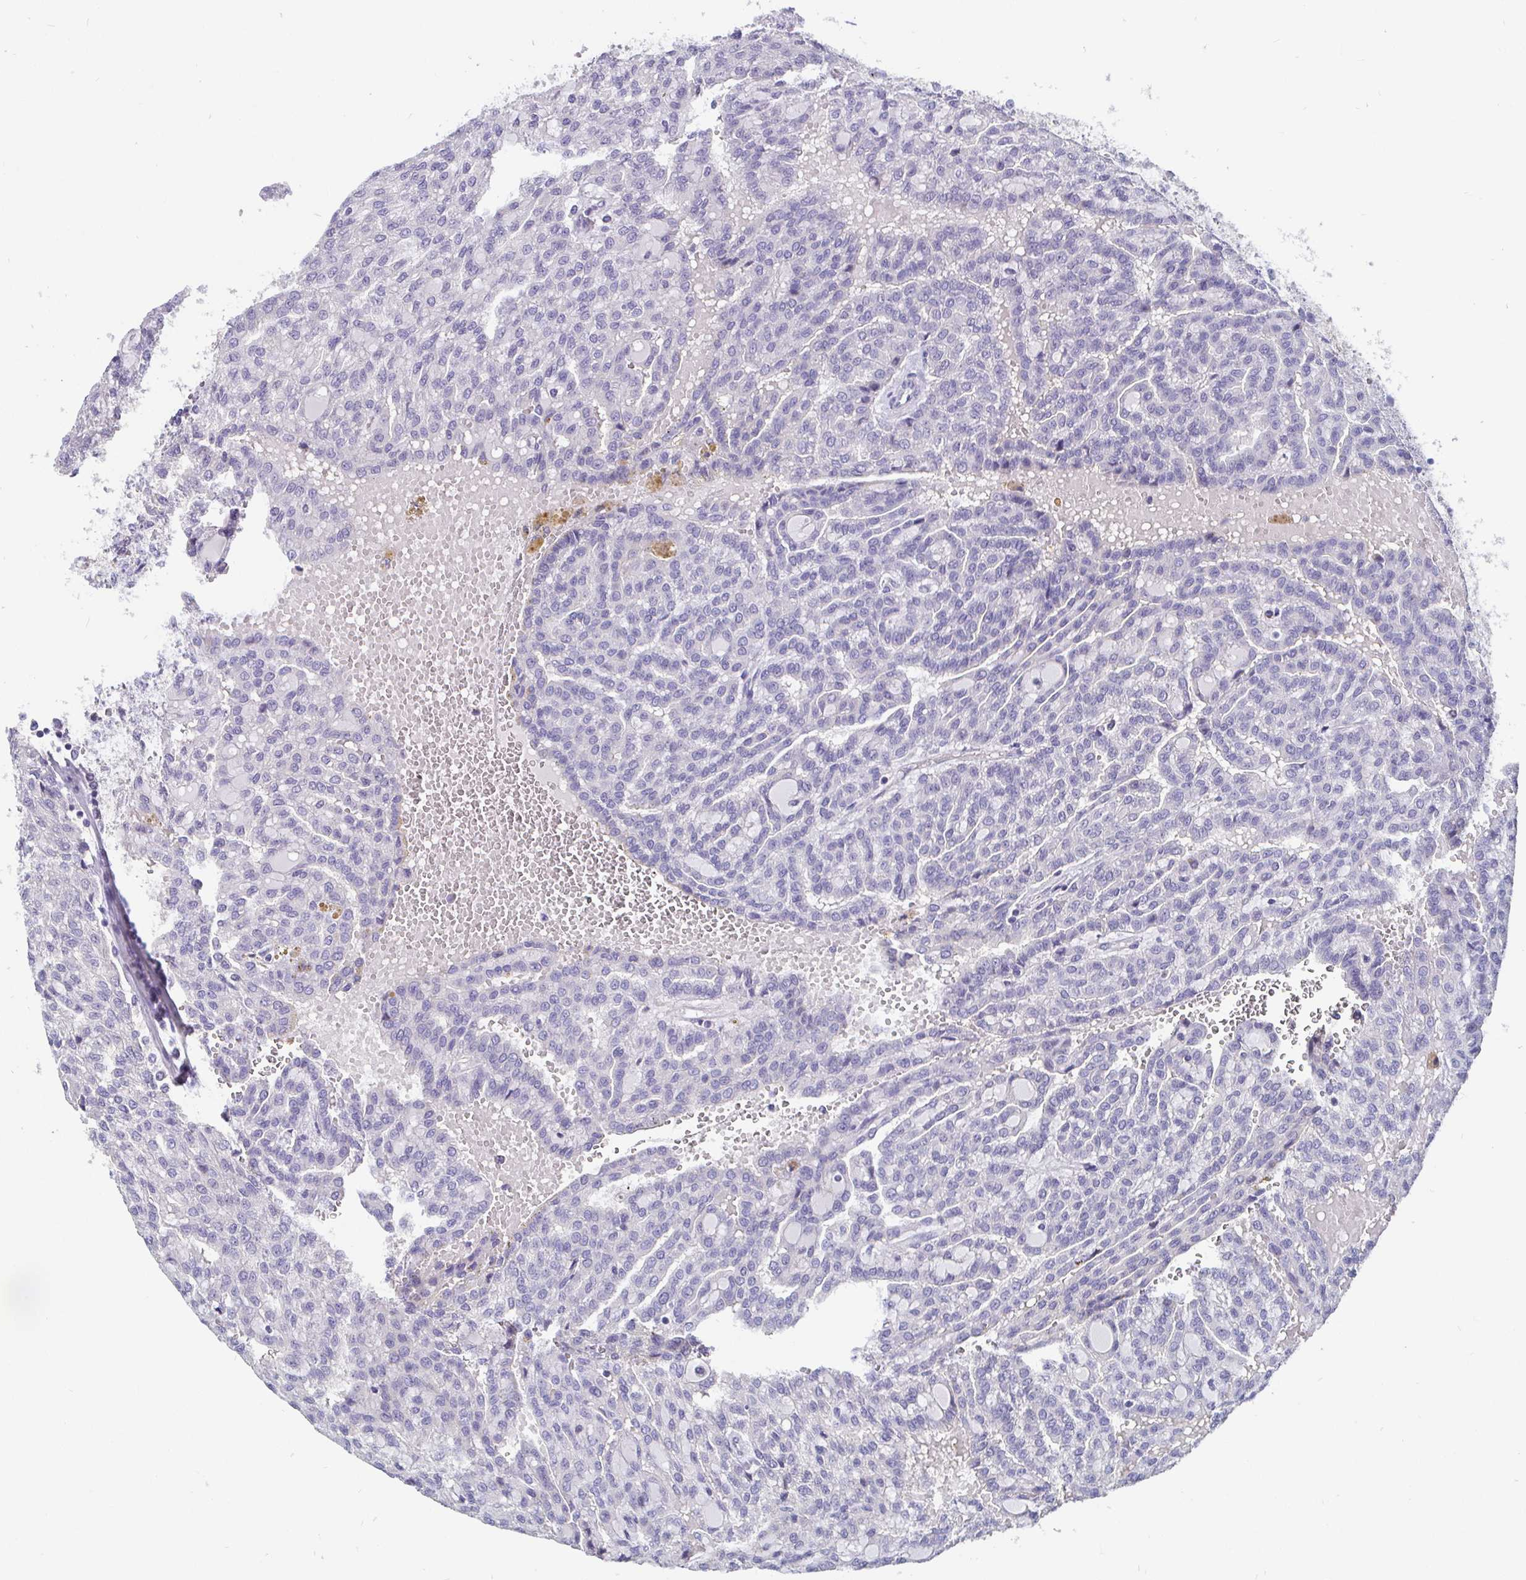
{"staining": {"intensity": "negative", "quantity": "none", "location": "none"}, "tissue": "renal cancer", "cell_type": "Tumor cells", "image_type": "cancer", "snomed": [{"axis": "morphology", "description": "Adenocarcinoma, NOS"}, {"axis": "topography", "description": "Kidney"}], "caption": "A micrograph of renal adenocarcinoma stained for a protein shows no brown staining in tumor cells.", "gene": "ADAMTS6", "patient": {"sex": "male", "age": 63}}